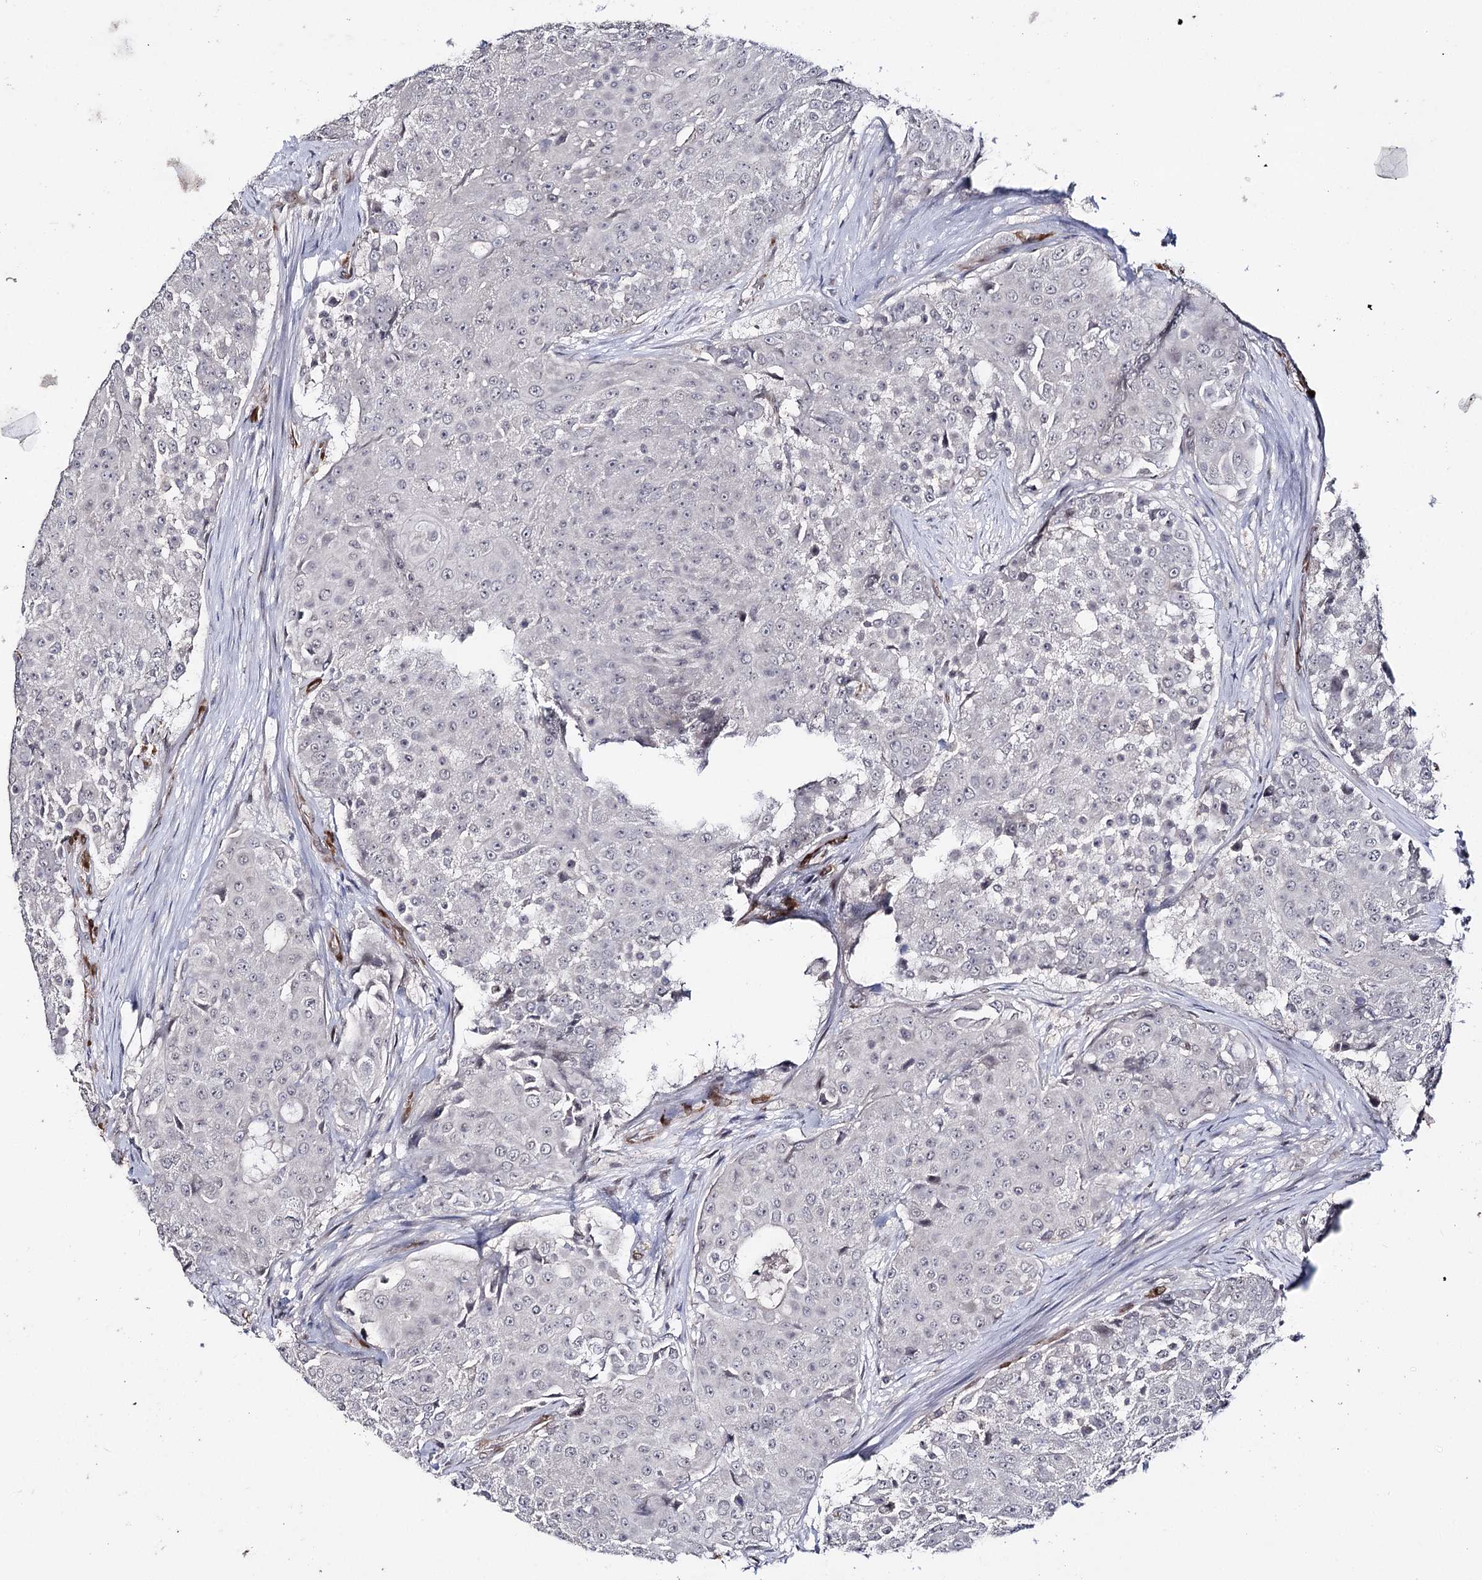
{"staining": {"intensity": "negative", "quantity": "none", "location": "none"}, "tissue": "urothelial cancer", "cell_type": "Tumor cells", "image_type": "cancer", "snomed": [{"axis": "morphology", "description": "Urothelial carcinoma, High grade"}, {"axis": "topography", "description": "Urinary bladder"}], "caption": "Tumor cells show no significant positivity in high-grade urothelial carcinoma.", "gene": "HSD11B2", "patient": {"sex": "female", "age": 63}}